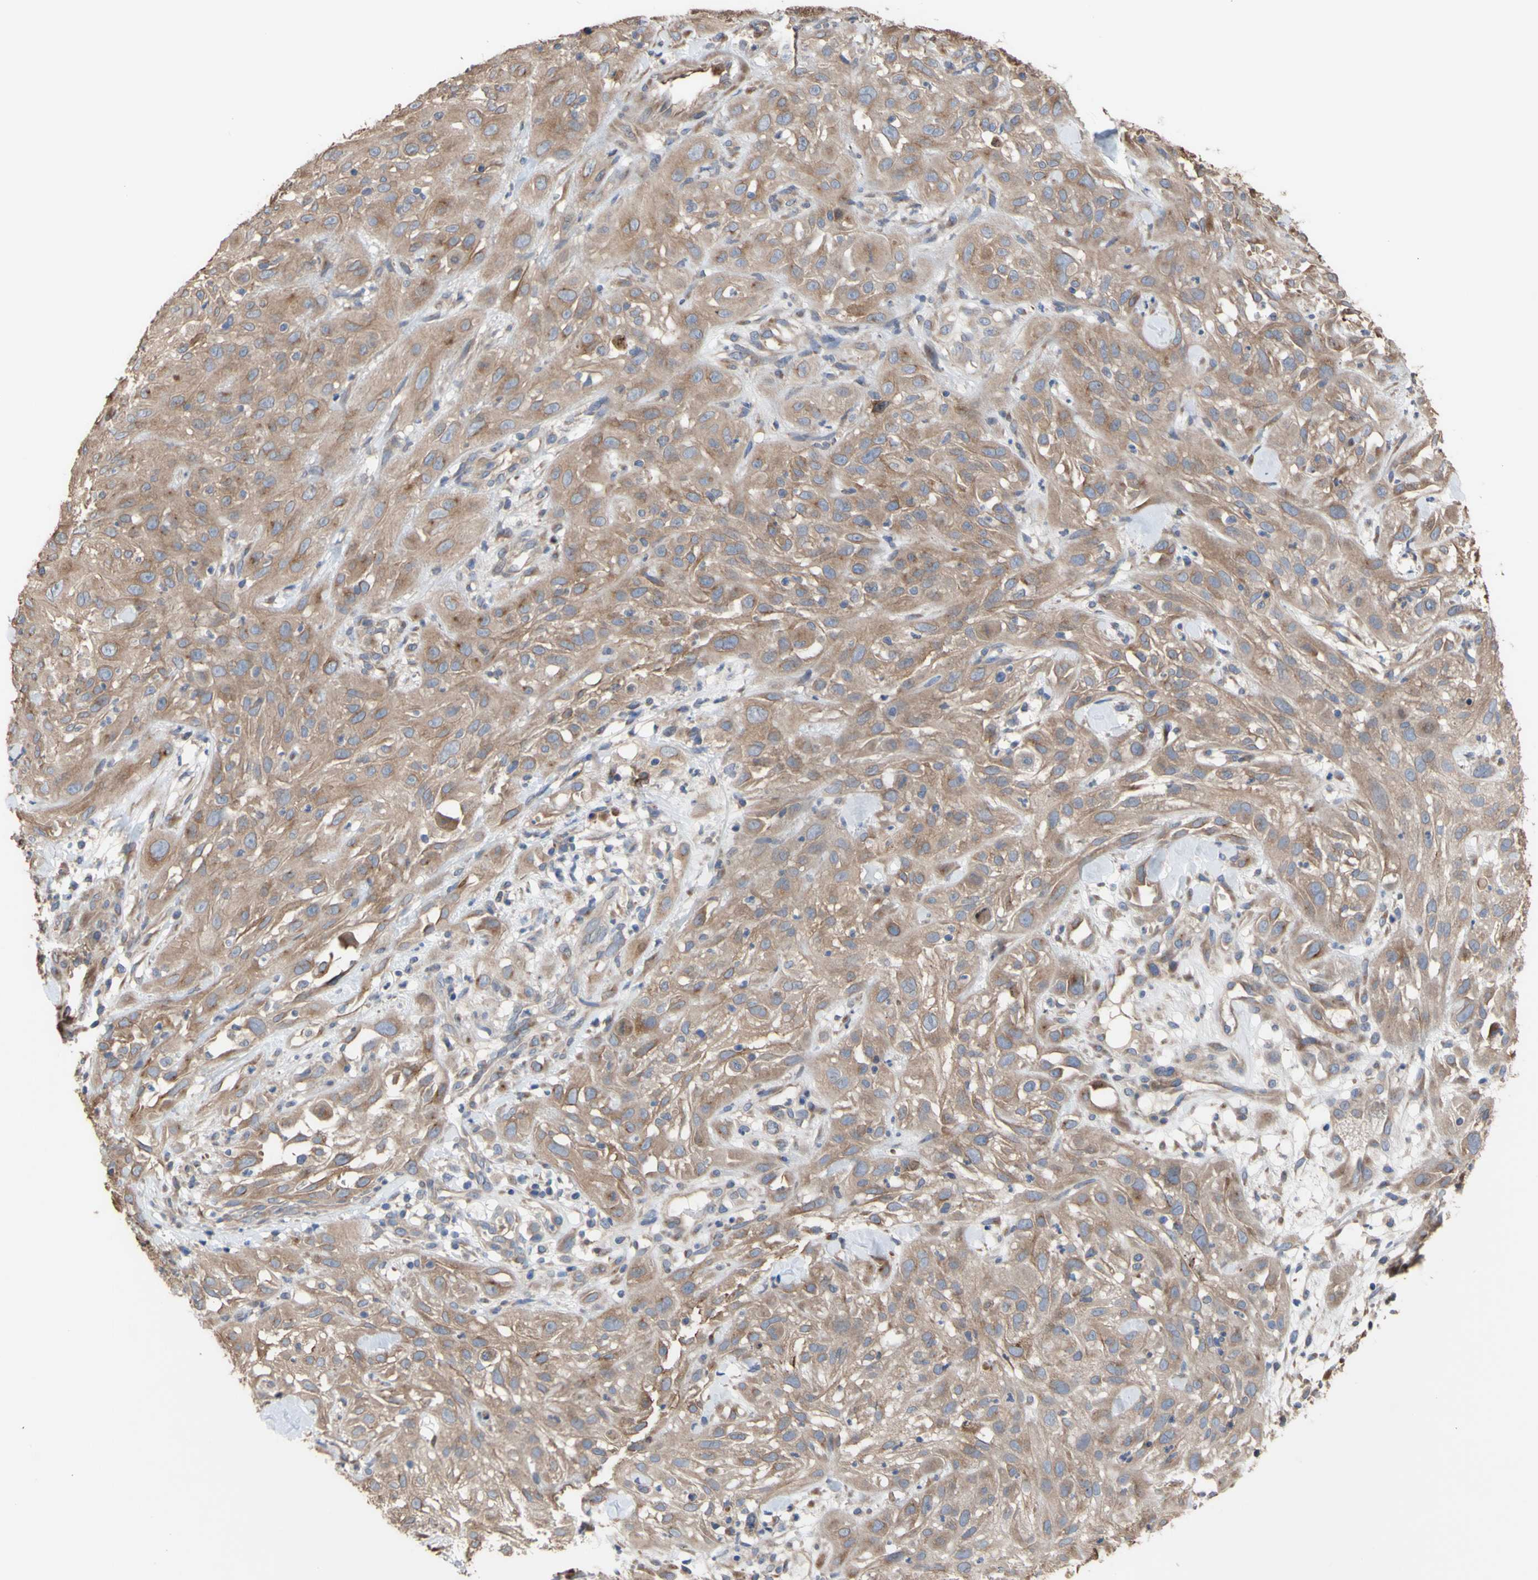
{"staining": {"intensity": "moderate", "quantity": ">75%", "location": "cytoplasmic/membranous"}, "tissue": "skin cancer", "cell_type": "Tumor cells", "image_type": "cancer", "snomed": [{"axis": "morphology", "description": "Squamous cell carcinoma, NOS"}, {"axis": "topography", "description": "Skin"}], "caption": "The immunohistochemical stain shows moderate cytoplasmic/membranous staining in tumor cells of skin cancer (squamous cell carcinoma) tissue.", "gene": "NECTIN3", "patient": {"sex": "male", "age": 75}}